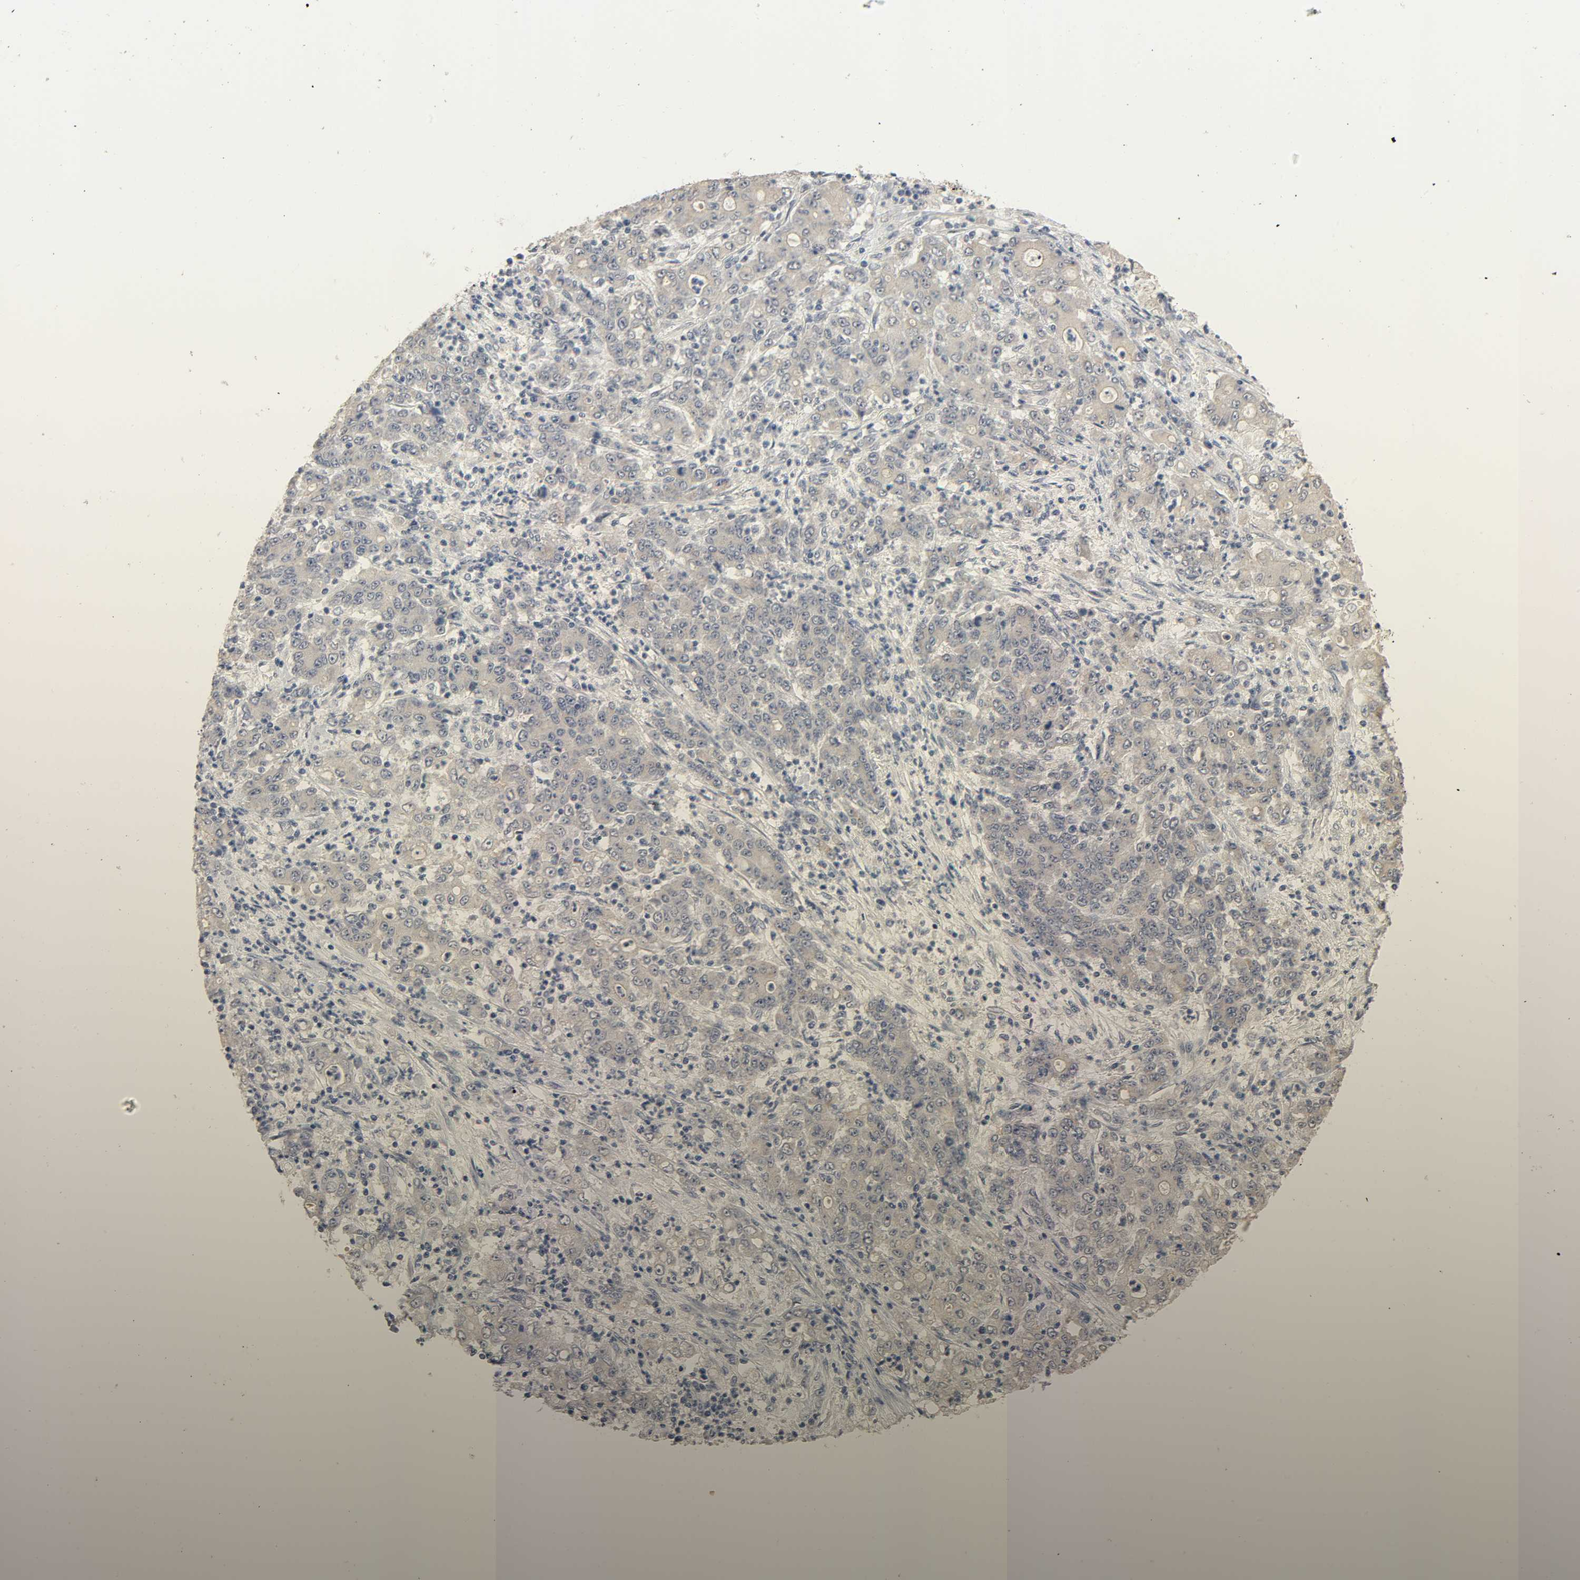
{"staining": {"intensity": "negative", "quantity": "none", "location": "none"}, "tissue": "stomach cancer", "cell_type": "Tumor cells", "image_type": "cancer", "snomed": [{"axis": "morphology", "description": "Adenocarcinoma, NOS"}, {"axis": "topography", "description": "Stomach, lower"}], "caption": "Protein analysis of stomach adenocarcinoma reveals no significant expression in tumor cells. (Stains: DAB (3,3'-diaminobenzidine) immunohistochemistry with hematoxylin counter stain, Microscopy: brightfield microscopy at high magnification).", "gene": "MAGEA8", "patient": {"sex": "female", "age": 71}}